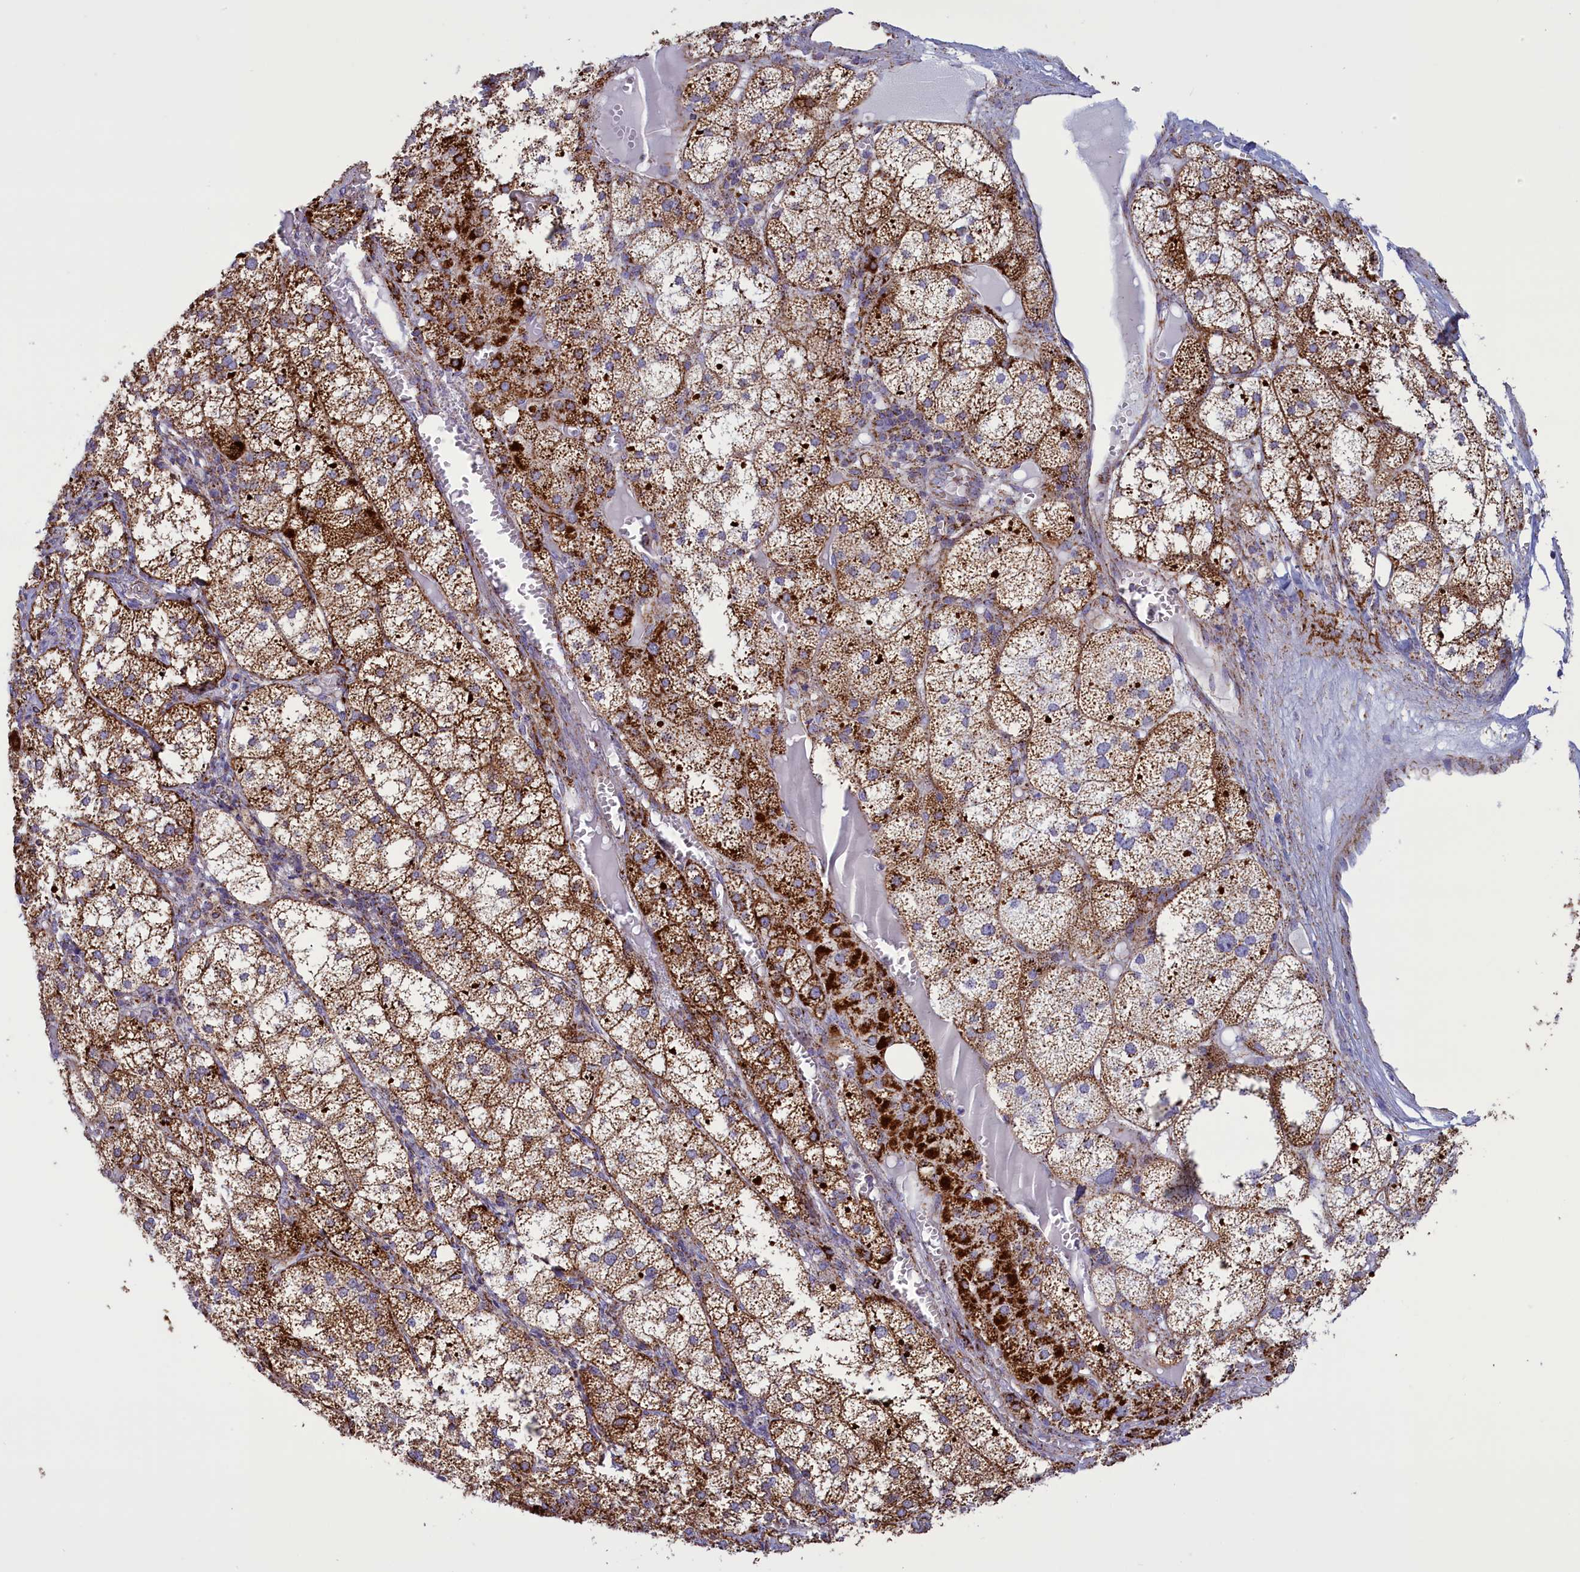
{"staining": {"intensity": "strong", "quantity": ">75%", "location": "cytoplasmic/membranous"}, "tissue": "adrenal gland", "cell_type": "Glandular cells", "image_type": "normal", "snomed": [{"axis": "morphology", "description": "Normal tissue, NOS"}, {"axis": "topography", "description": "Adrenal gland"}], "caption": "Immunohistochemistry photomicrograph of unremarkable adrenal gland: human adrenal gland stained using immunohistochemistry reveals high levels of strong protein expression localized specifically in the cytoplasmic/membranous of glandular cells, appearing as a cytoplasmic/membranous brown color.", "gene": "ISOC2", "patient": {"sex": "female", "age": 61}}